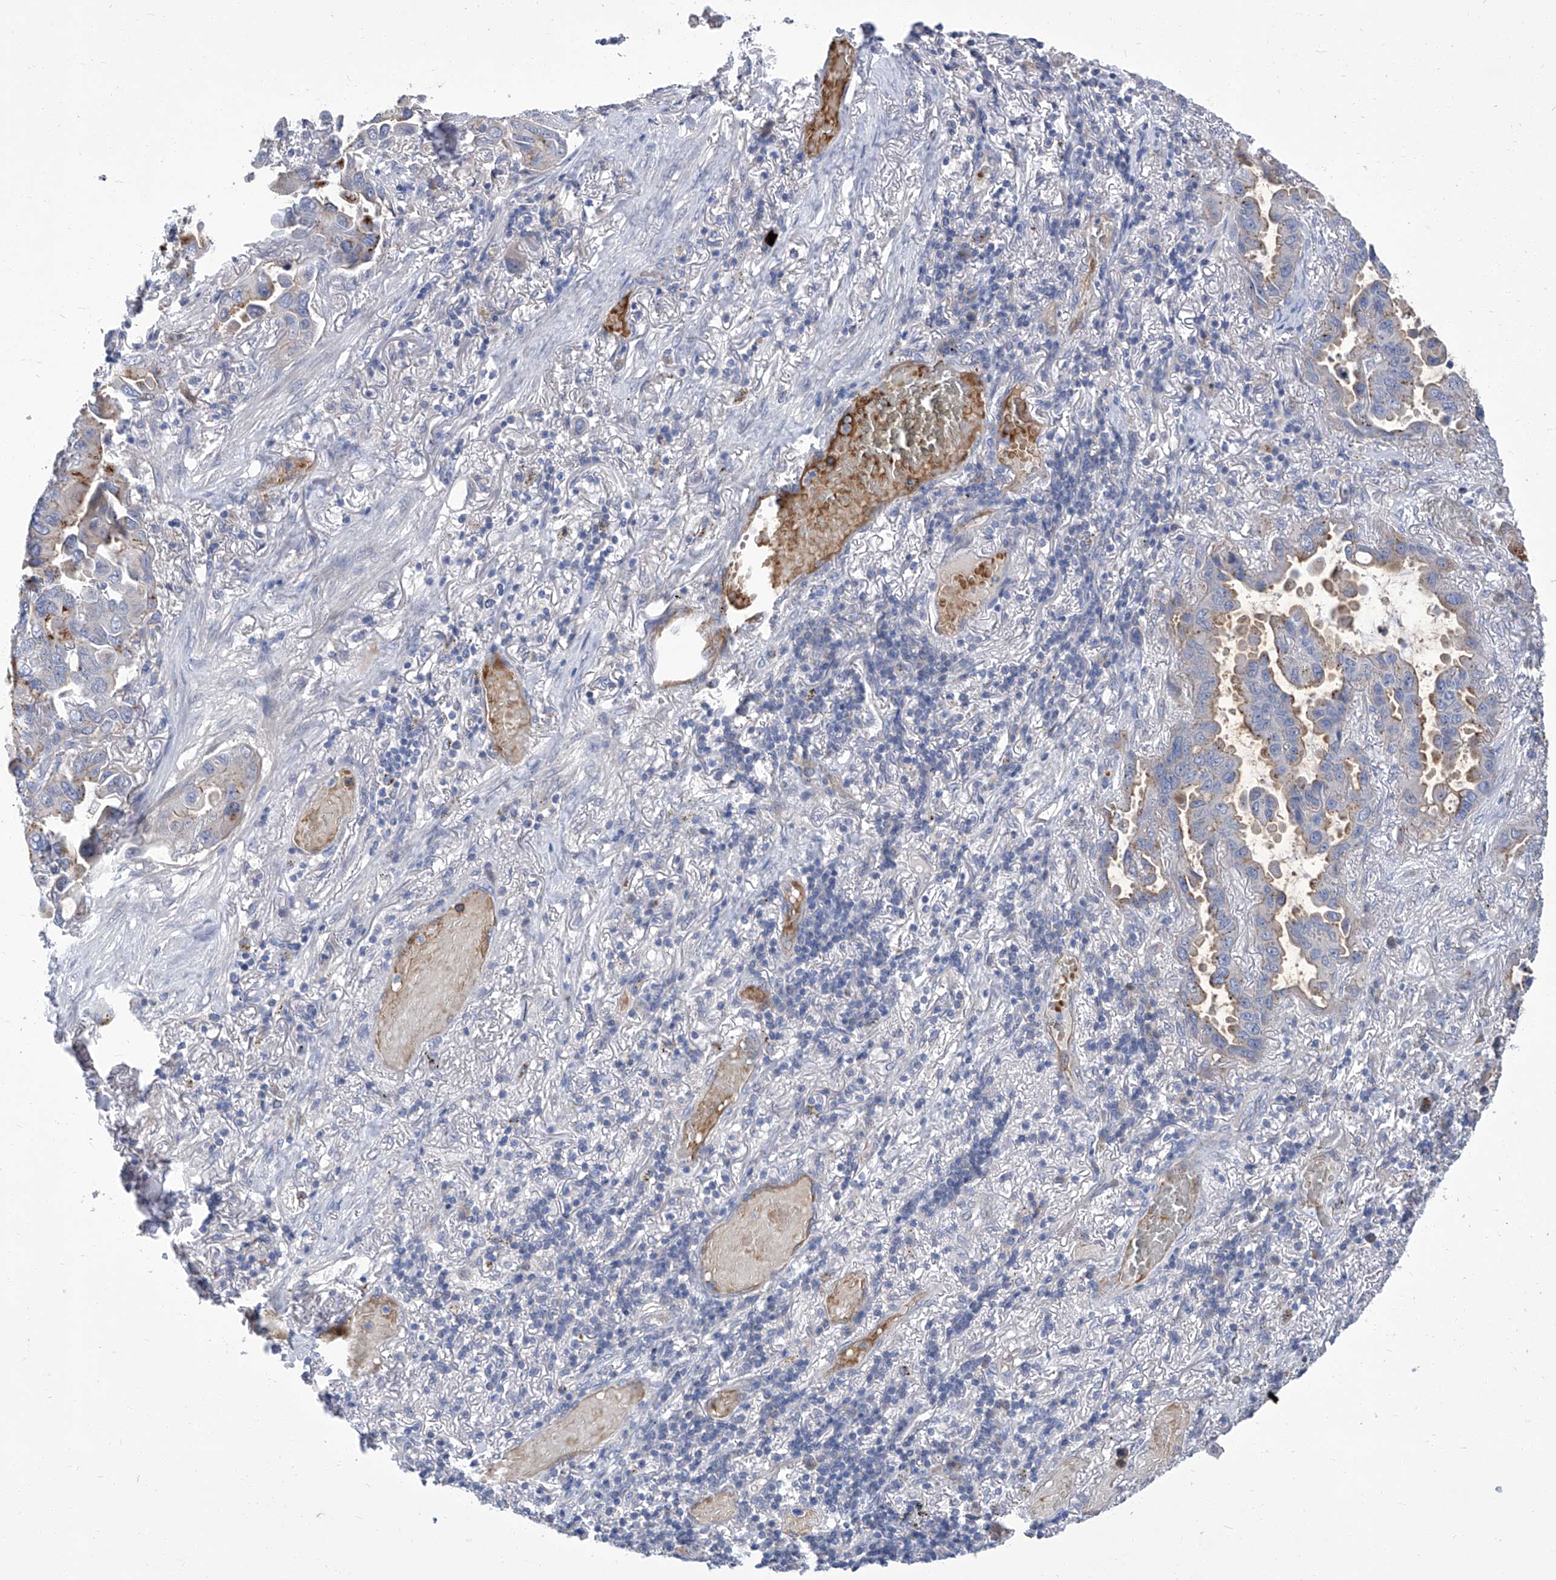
{"staining": {"intensity": "moderate", "quantity": "<25%", "location": "cytoplasmic/membranous"}, "tissue": "lung cancer", "cell_type": "Tumor cells", "image_type": "cancer", "snomed": [{"axis": "morphology", "description": "Adenocarcinoma, NOS"}, {"axis": "topography", "description": "Lung"}], "caption": "Immunohistochemistry photomicrograph of human lung cancer stained for a protein (brown), which reveals low levels of moderate cytoplasmic/membranous staining in approximately <25% of tumor cells.", "gene": "PARD3", "patient": {"sex": "male", "age": 64}}